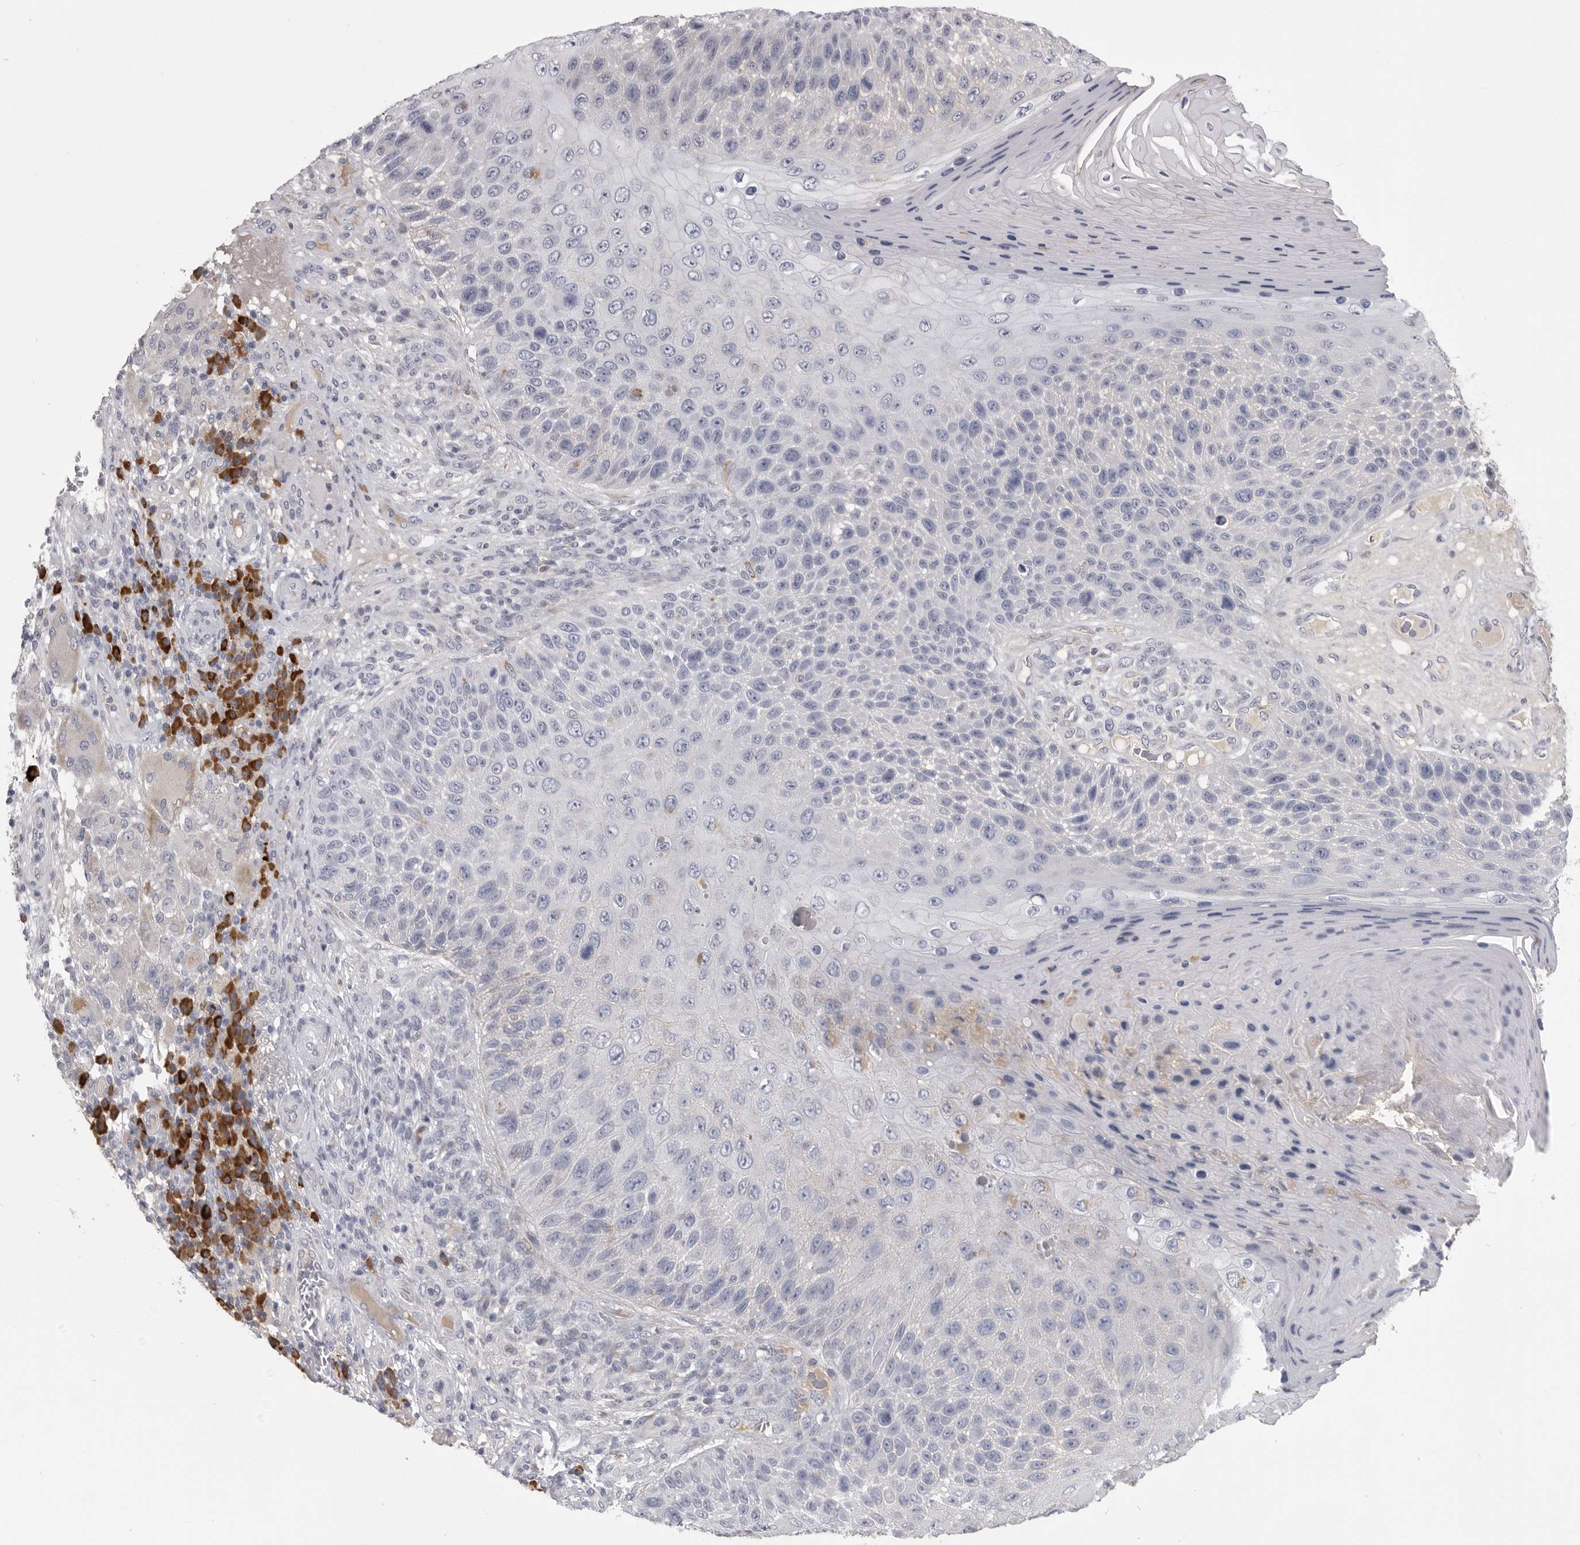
{"staining": {"intensity": "negative", "quantity": "none", "location": "none"}, "tissue": "skin cancer", "cell_type": "Tumor cells", "image_type": "cancer", "snomed": [{"axis": "morphology", "description": "Squamous cell carcinoma, NOS"}, {"axis": "topography", "description": "Skin"}], "caption": "The image displays no staining of tumor cells in squamous cell carcinoma (skin).", "gene": "FKBP2", "patient": {"sex": "female", "age": 88}}